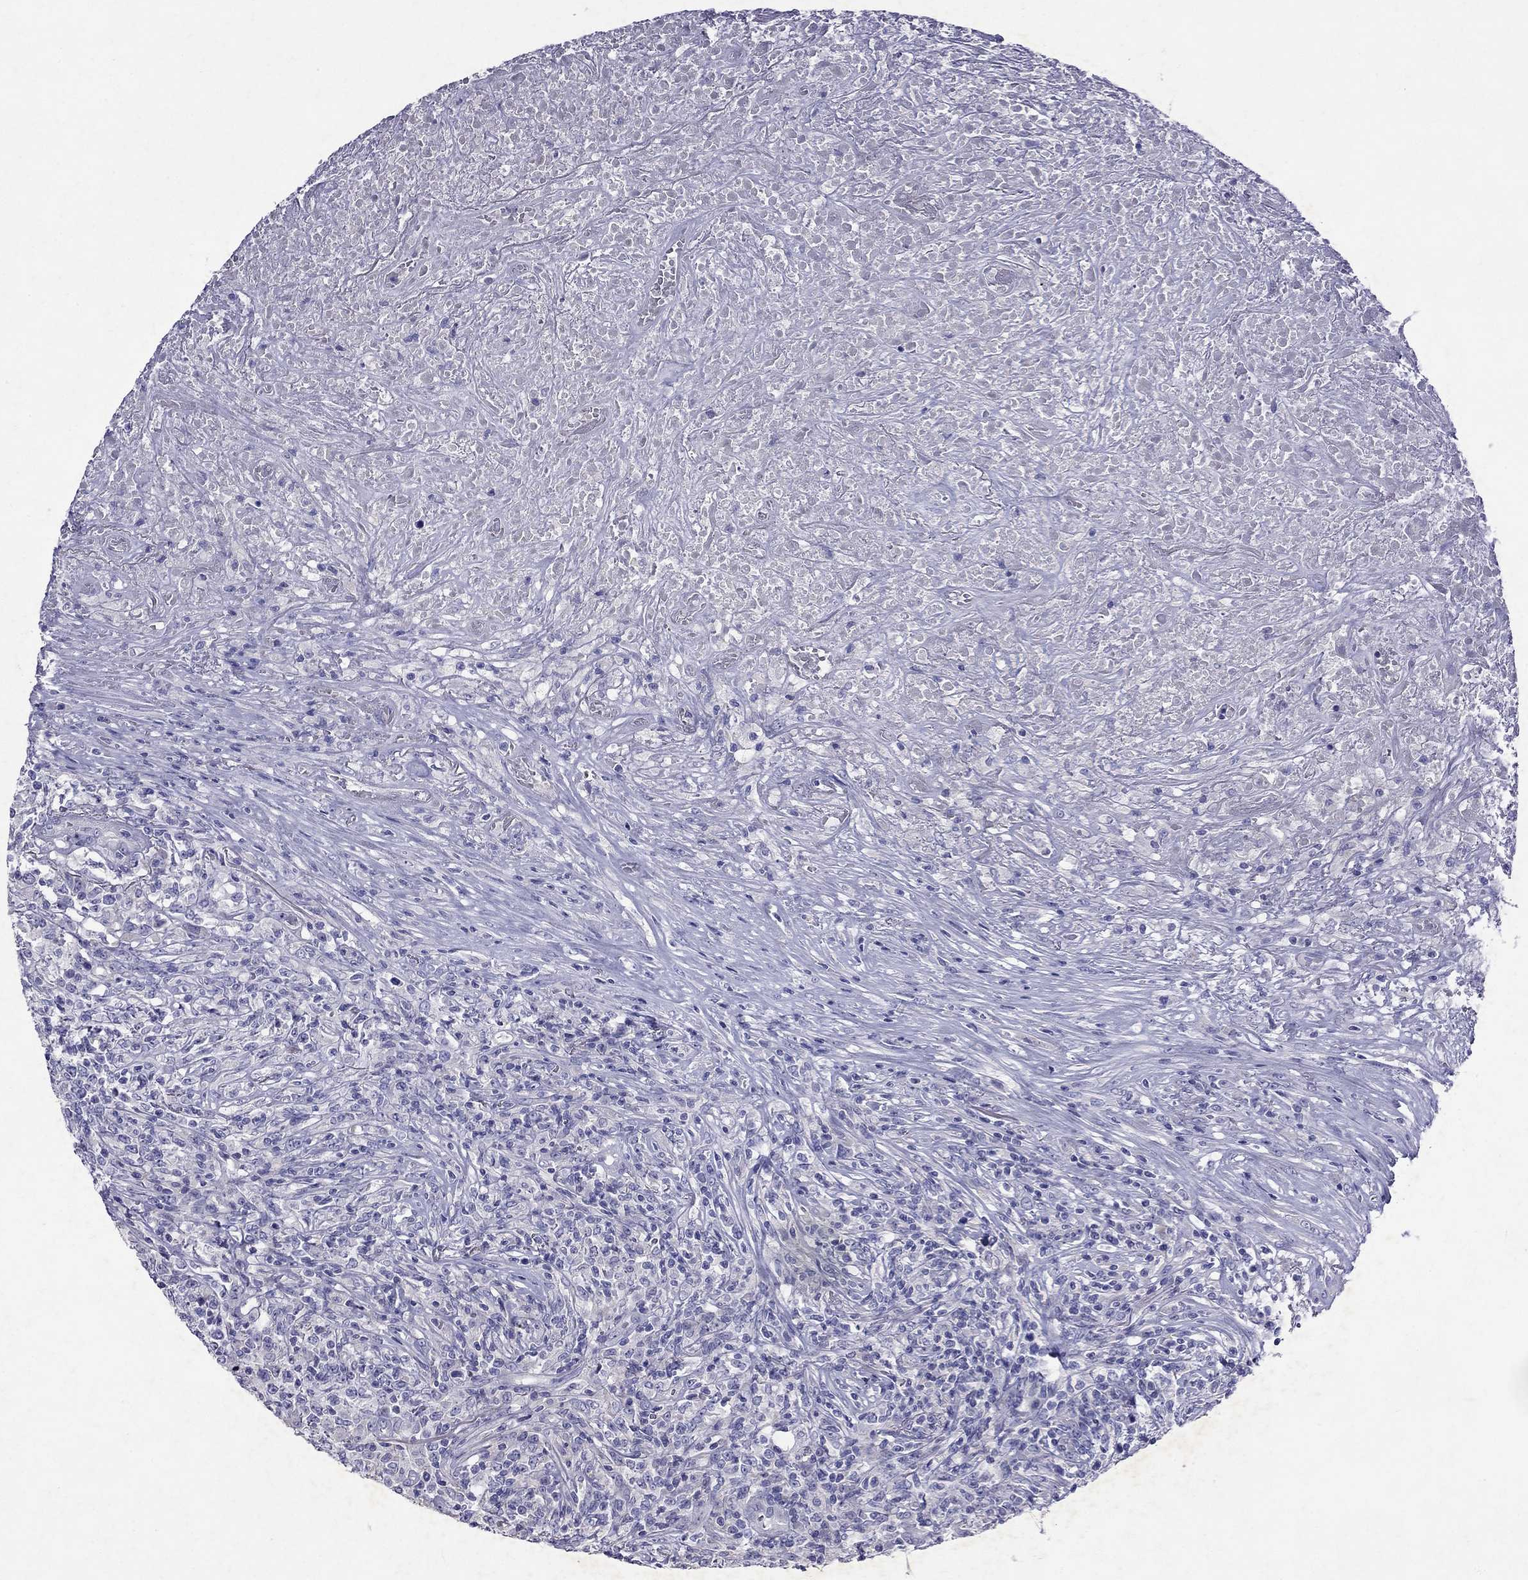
{"staining": {"intensity": "negative", "quantity": "none", "location": "none"}, "tissue": "lymphoma", "cell_type": "Tumor cells", "image_type": "cancer", "snomed": [{"axis": "morphology", "description": "Malignant lymphoma, non-Hodgkin's type, High grade"}, {"axis": "topography", "description": "Lung"}], "caption": "Protein analysis of malignant lymphoma, non-Hodgkin's type (high-grade) displays no significant staining in tumor cells.", "gene": "GNAT3", "patient": {"sex": "male", "age": 79}}